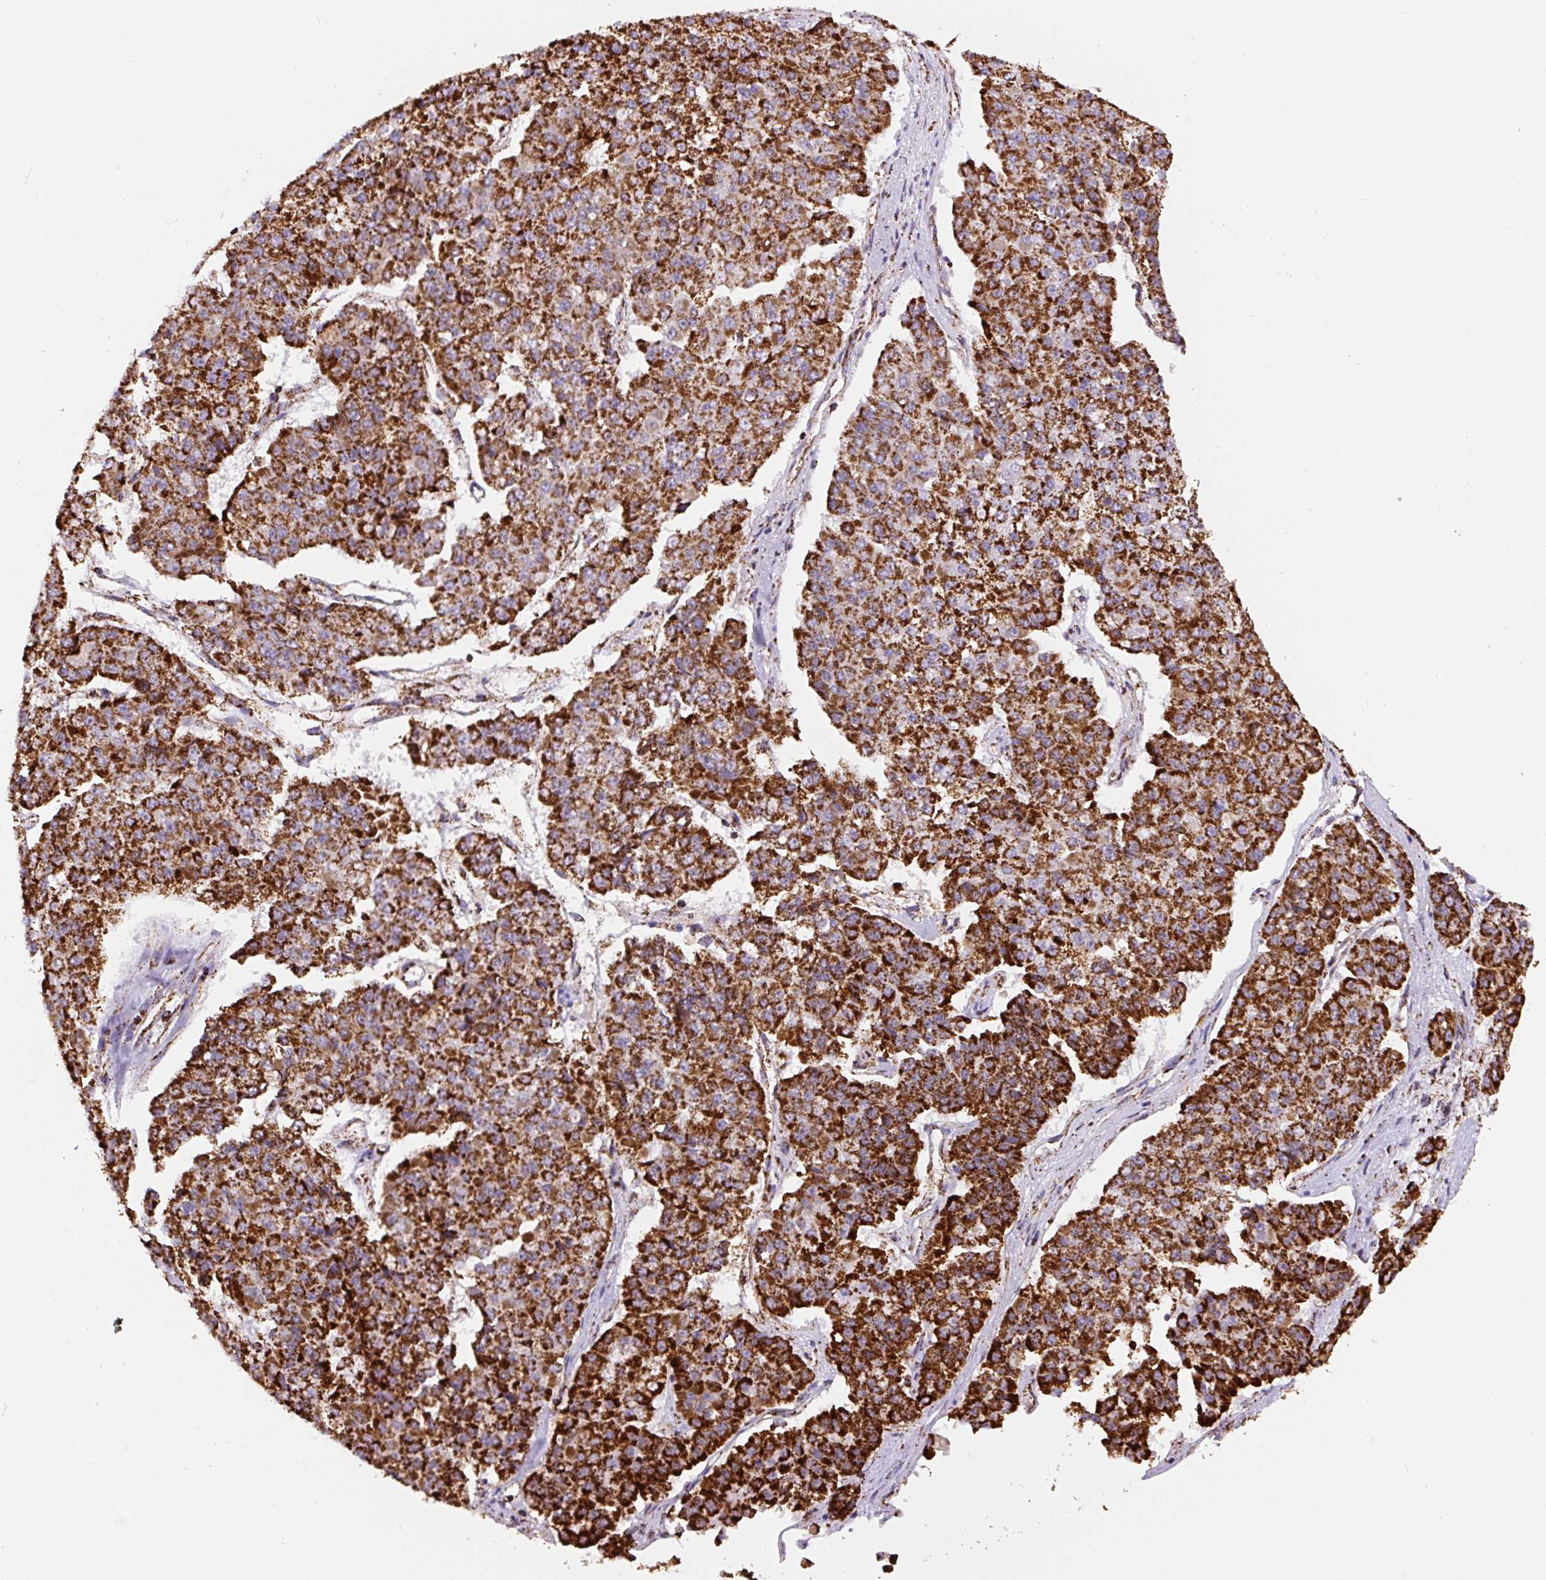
{"staining": {"intensity": "strong", "quantity": ">75%", "location": "cytoplasmic/membranous"}, "tissue": "pancreatic cancer", "cell_type": "Tumor cells", "image_type": "cancer", "snomed": [{"axis": "morphology", "description": "Adenocarcinoma, NOS"}, {"axis": "topography", "description": "Pancreas"}], "caption": "Protein positivity by IHC shows strong cytoplasmic/membranous staining in about >75% of tumor cells in pancreatic cancer (adenocarcinoma).", "gene": "ATP5F1A", "patient": {"sex": "male", "age": 50}}